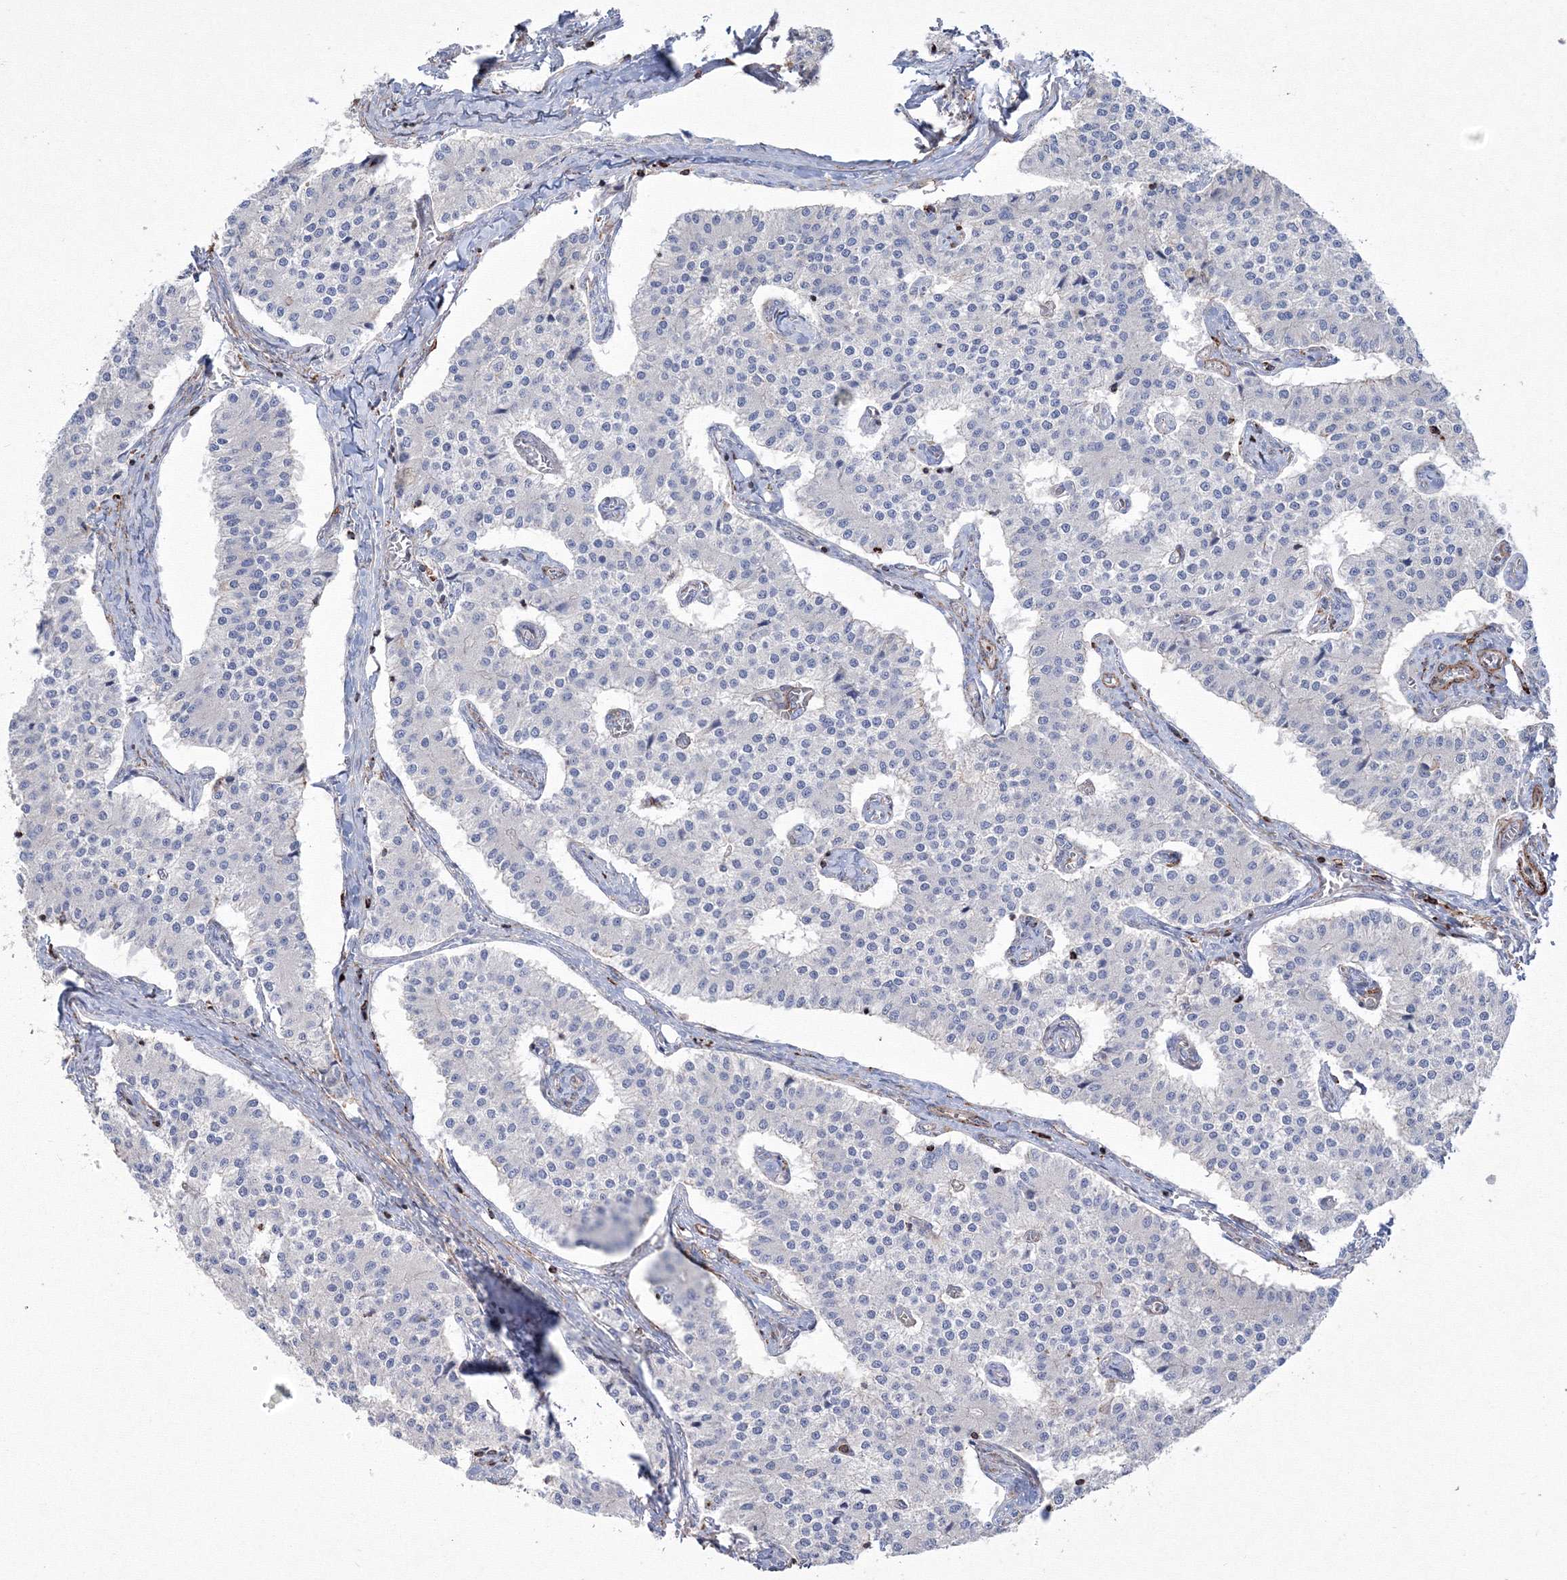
{"staining": {"intensity": "negative", "quantity": "none", "location": "none"}, "tissue": "carcinoid", "cell_type": "Tumor cells", "image_type": "cancer", "snomed": [{"axis": "morphology", "description": "Carcinoid, malignant, NOS"}, {"axis": "topography", "description": "Colon"}], "caption": "High magnification brightfield microscopy of carcinoid stained with DAB (3,3'-diaminobenzidine) (brown) and counterstained with hematoxylin (blue): tumor cells show no significant expression.", "gene": "GPR82", "patient": {"sex": "female", "age": 52}}